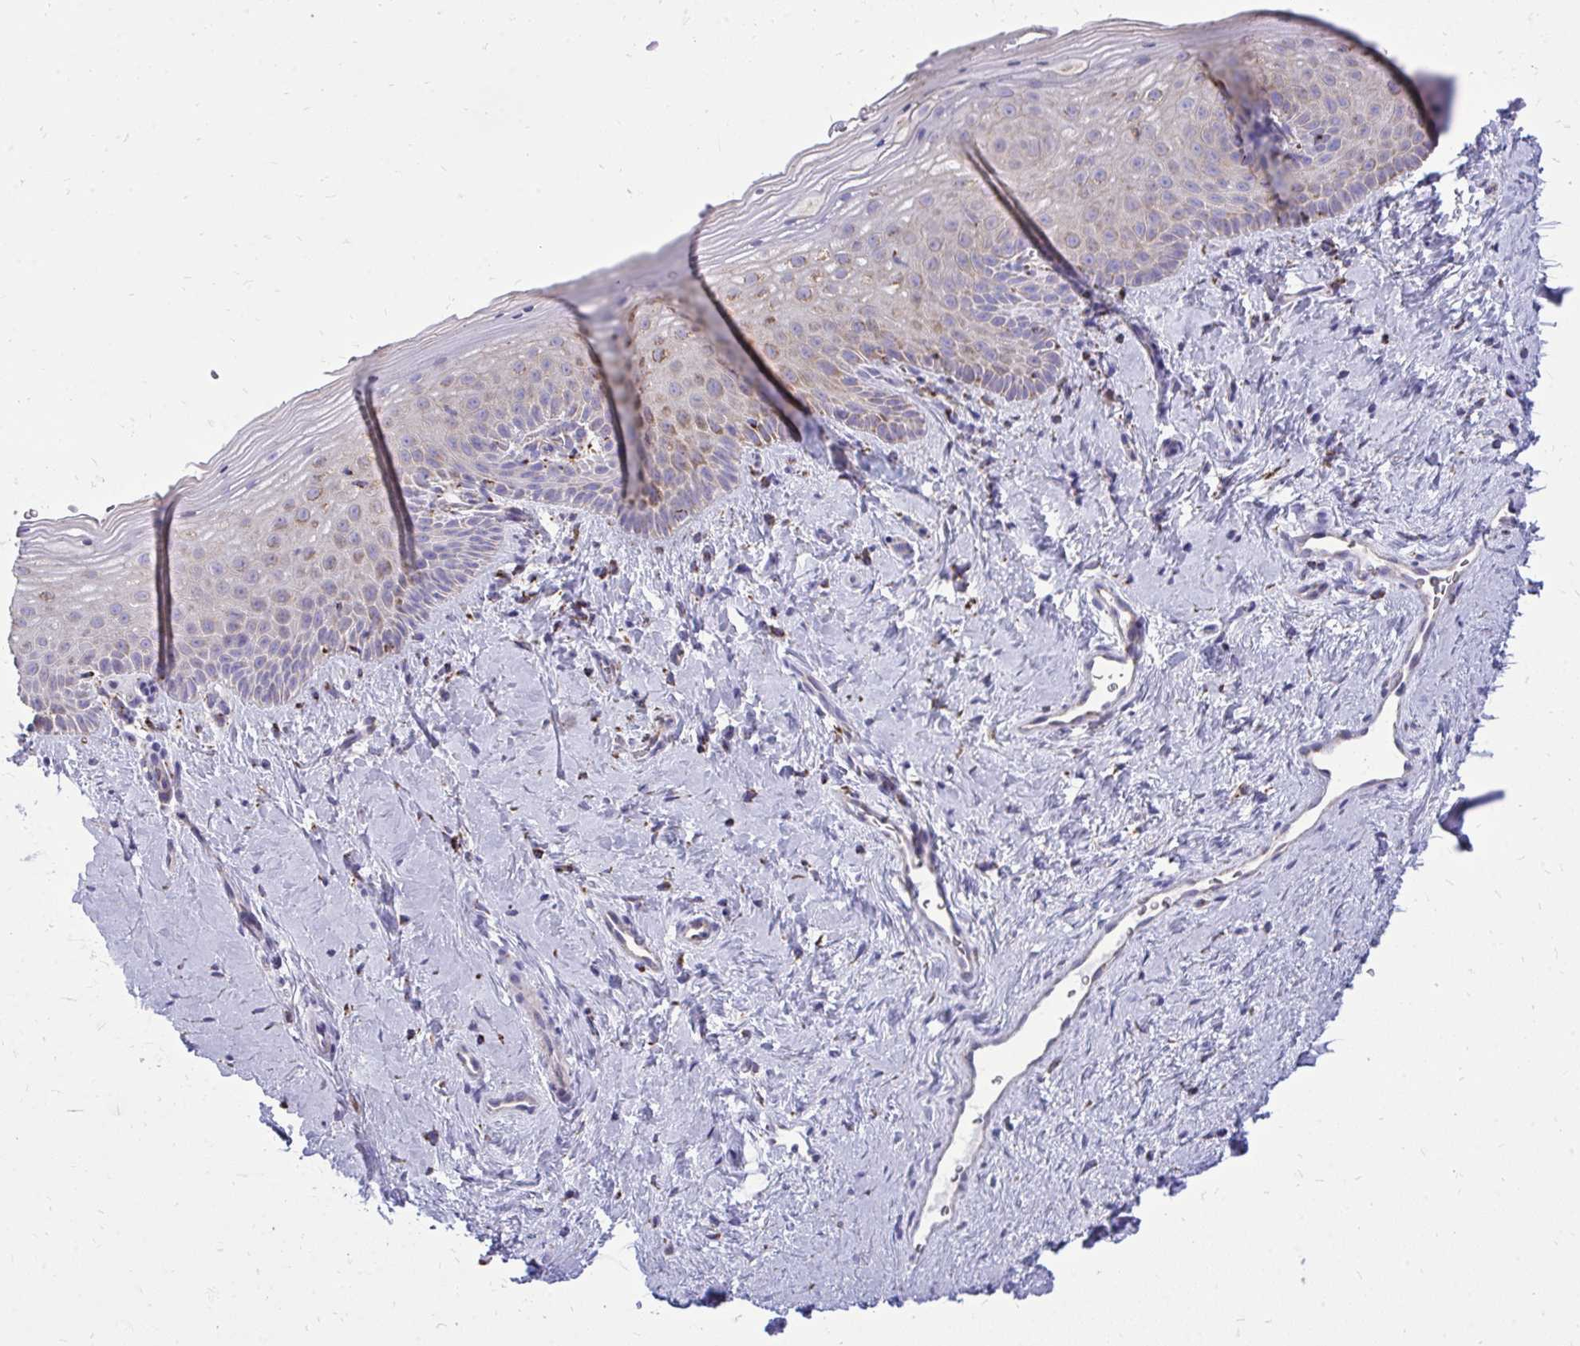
{"staining": {"intensity": "weak", "quantity": "<25%", "location": "cytoplasmic/membranous"}, "tissue": "vagina", "cell_type": "Squamous epithelial cells", "image_type": "normal", "snomed": [{"axis": "morphology", "description": "Normal tissue, NOS"}, {"axis": "topography", "description": "Vagina"}], "caption": "Squamous epithelial cells show no significant positivity in normal vagina. Nuclei are stained in blue.", "gene": "SPTBN2", "patient": {"sex": "female", "age": 51}}